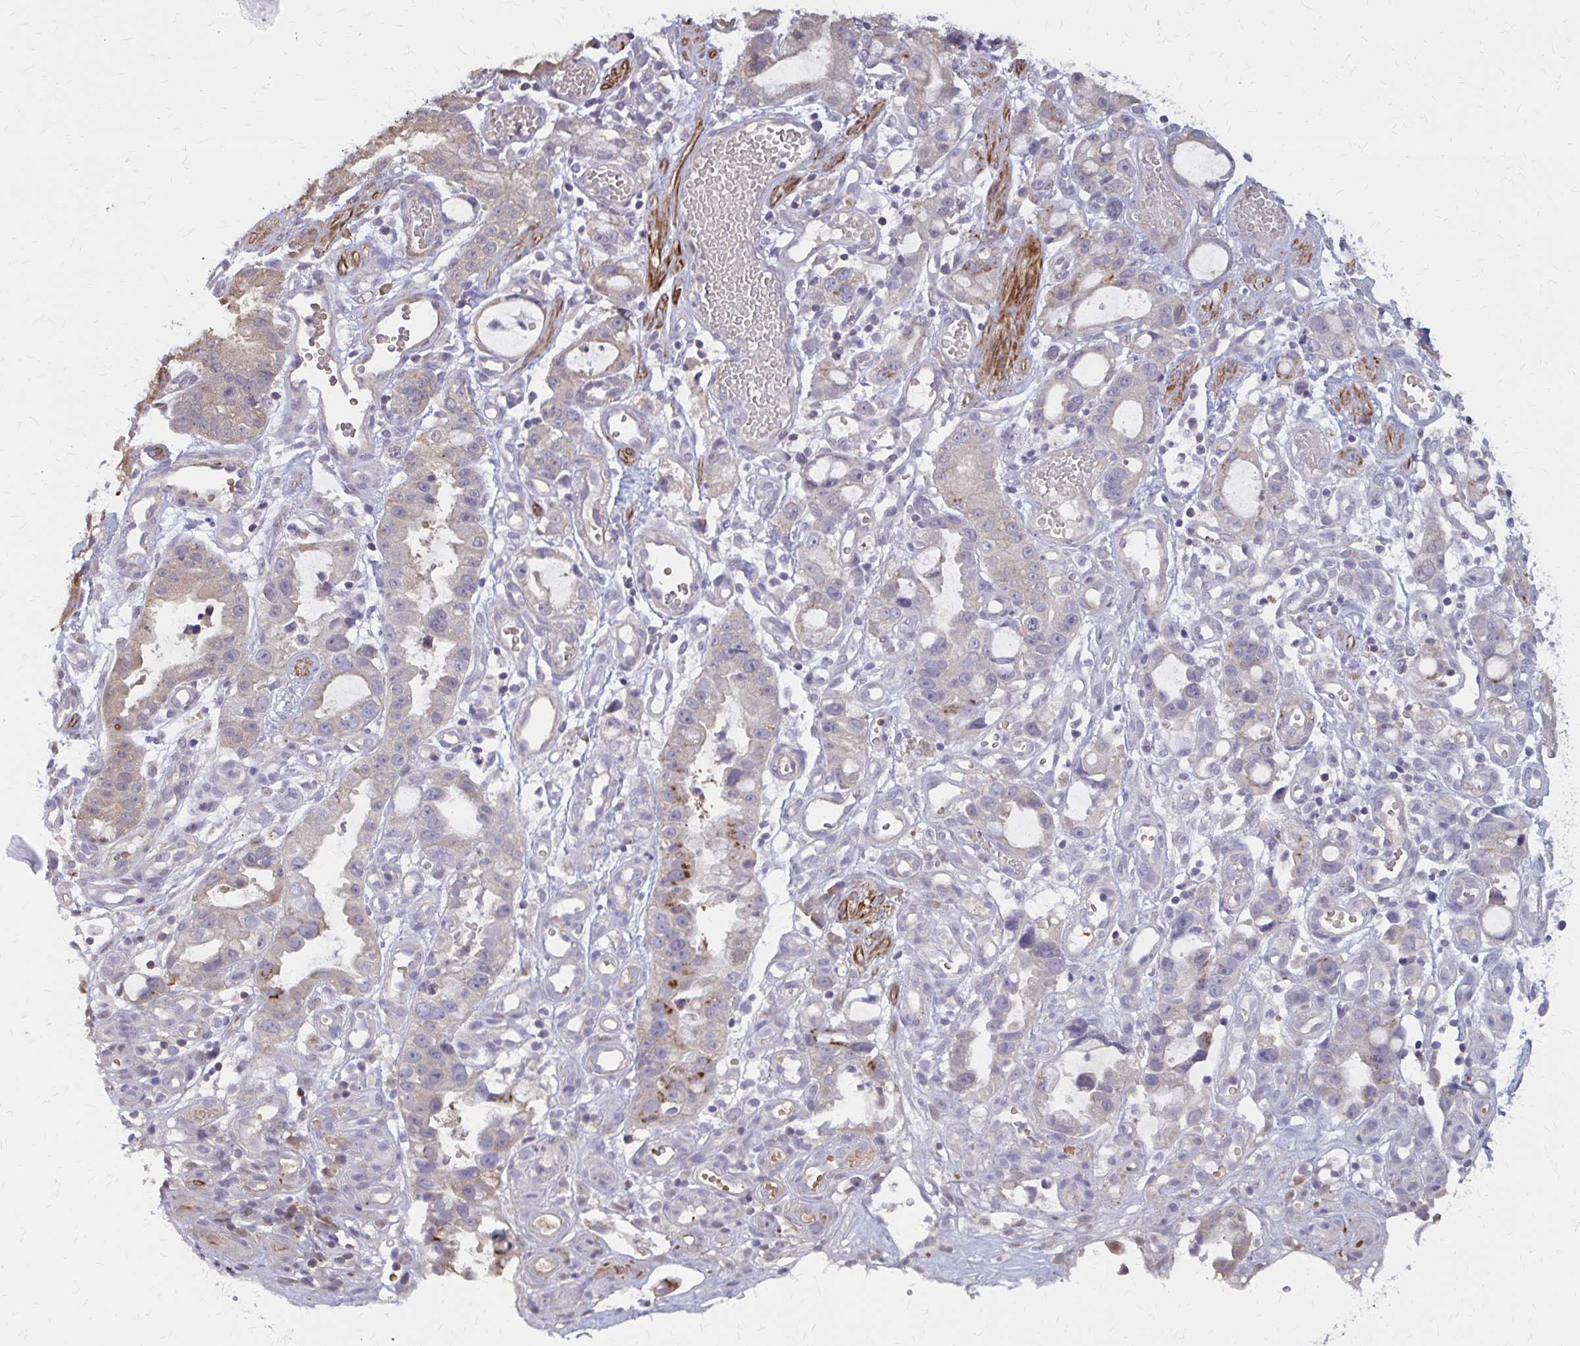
{"staining": {"intensity": "strong", "quantity": "<25%", "location": "cytoplasmic/membranous"}, "tissue": "stomach cancer", "cell_type": "Tumor cells", "image_type": "cancer", "snomed": [{"axis": "morphology", "description": "Adenocarcinoma, NOS"}, {"axis": "topography", "description": "Stomach"}], "caption": "DAB (3,3'-diaminobenzidine) immunohistochemical staining of human adenocarcinoma (stomach) reveals strong cytoplasmic/membranous protein staining in about <25% of tumor cells.", "gene": "IFI44L", "patient": {"sex": "male", "age": 55}}